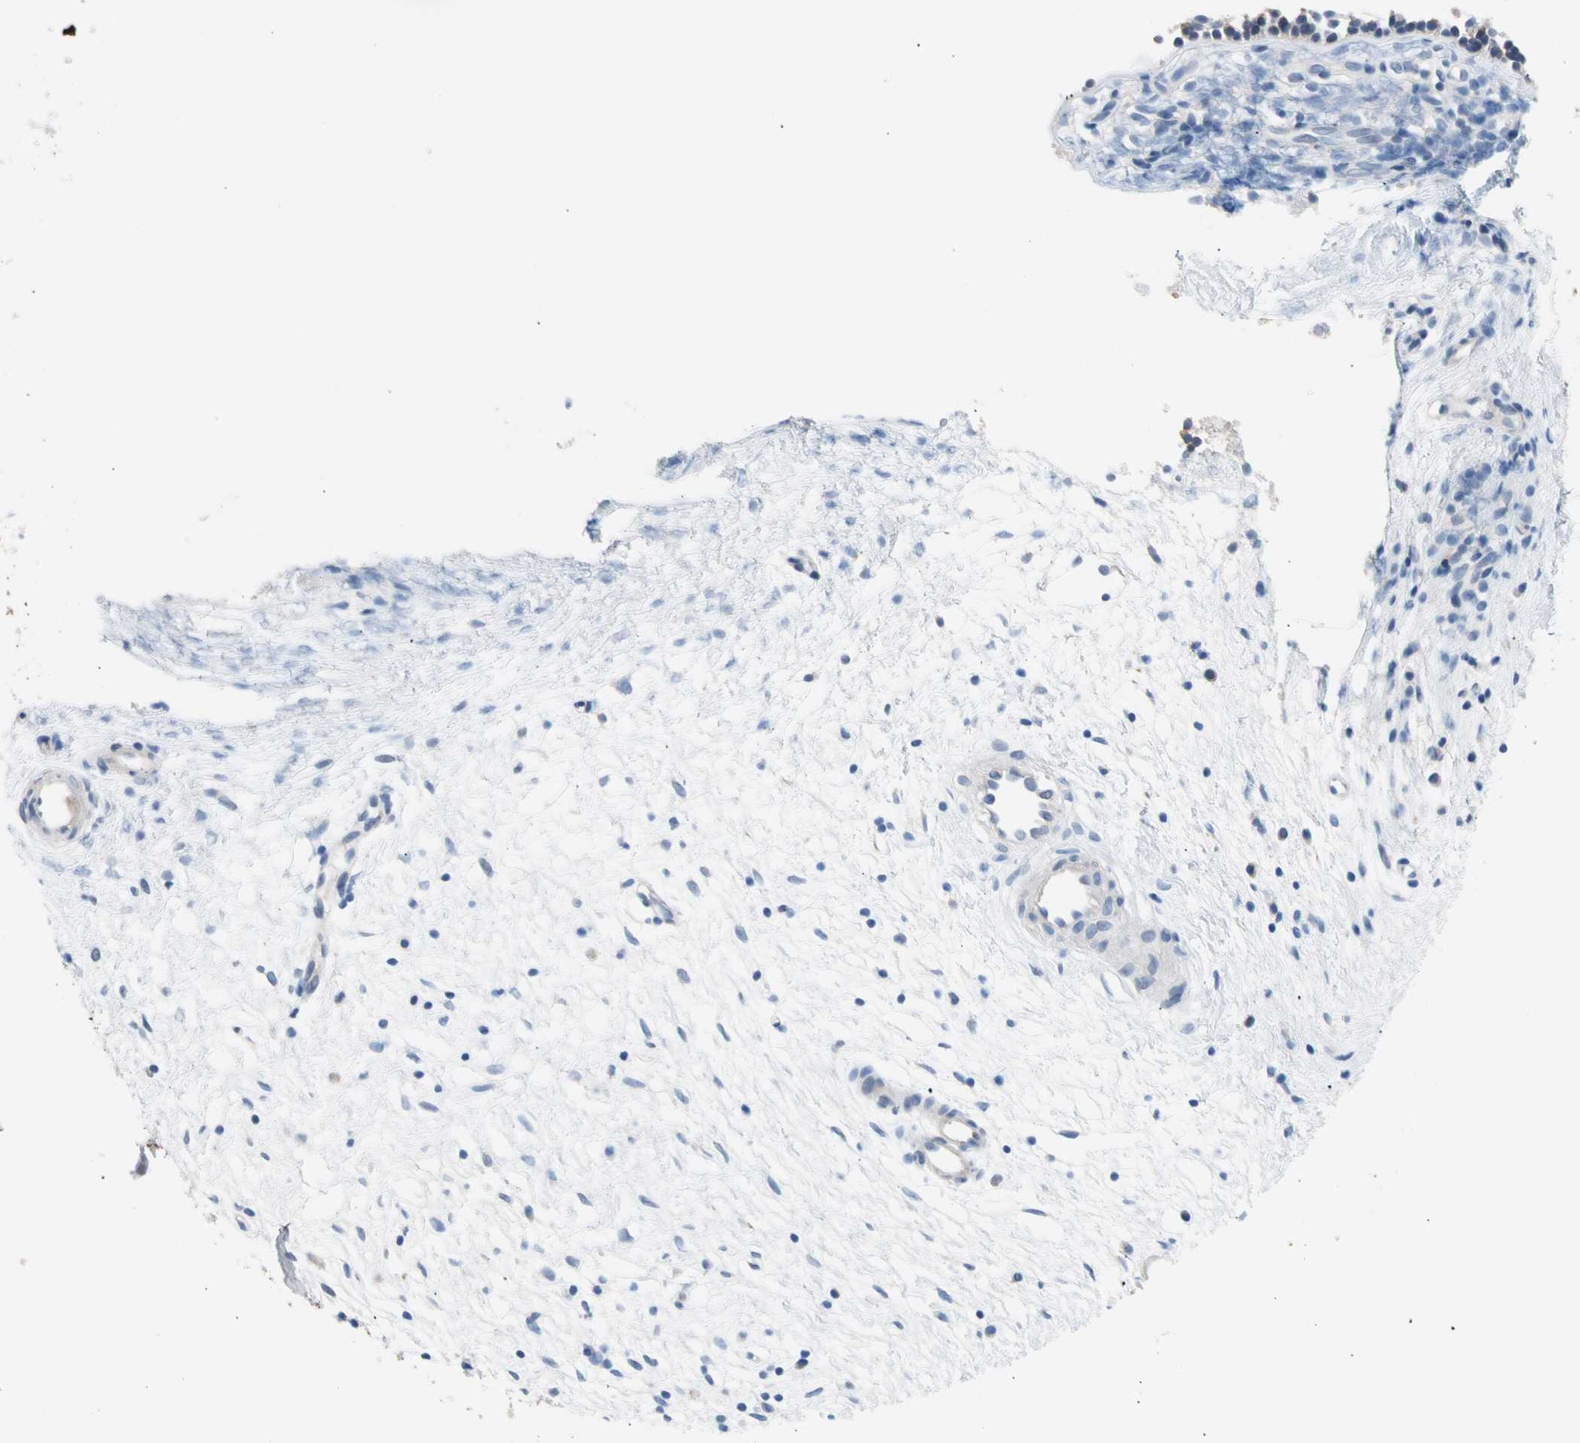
{"staining": {"intensity": "weak", "quantity": "<25%", "location": "cytoplasmic/membranous"}, "tissue": "nasopharynx", "cell_type": "Respiratory epithelial cells", "image_type": "normal", "snomed": [{"axis": "morphology", "description": "Normal tissue, NOS"}, {"axis": "topography", "description": "Nasopharynx"}], "caption": "DAB immunohistochemical staining of unremarkable human nasopharynx demonstrates no significant staining in respiratory epithelial cells. (DAB (3,3'-diaminobenzidine) immunohistochemistry (IHC) visualized using brightfield microscopy, high magnification).", "gene": "CASQ1", "patient": {"sex": "male", "age": 21}}